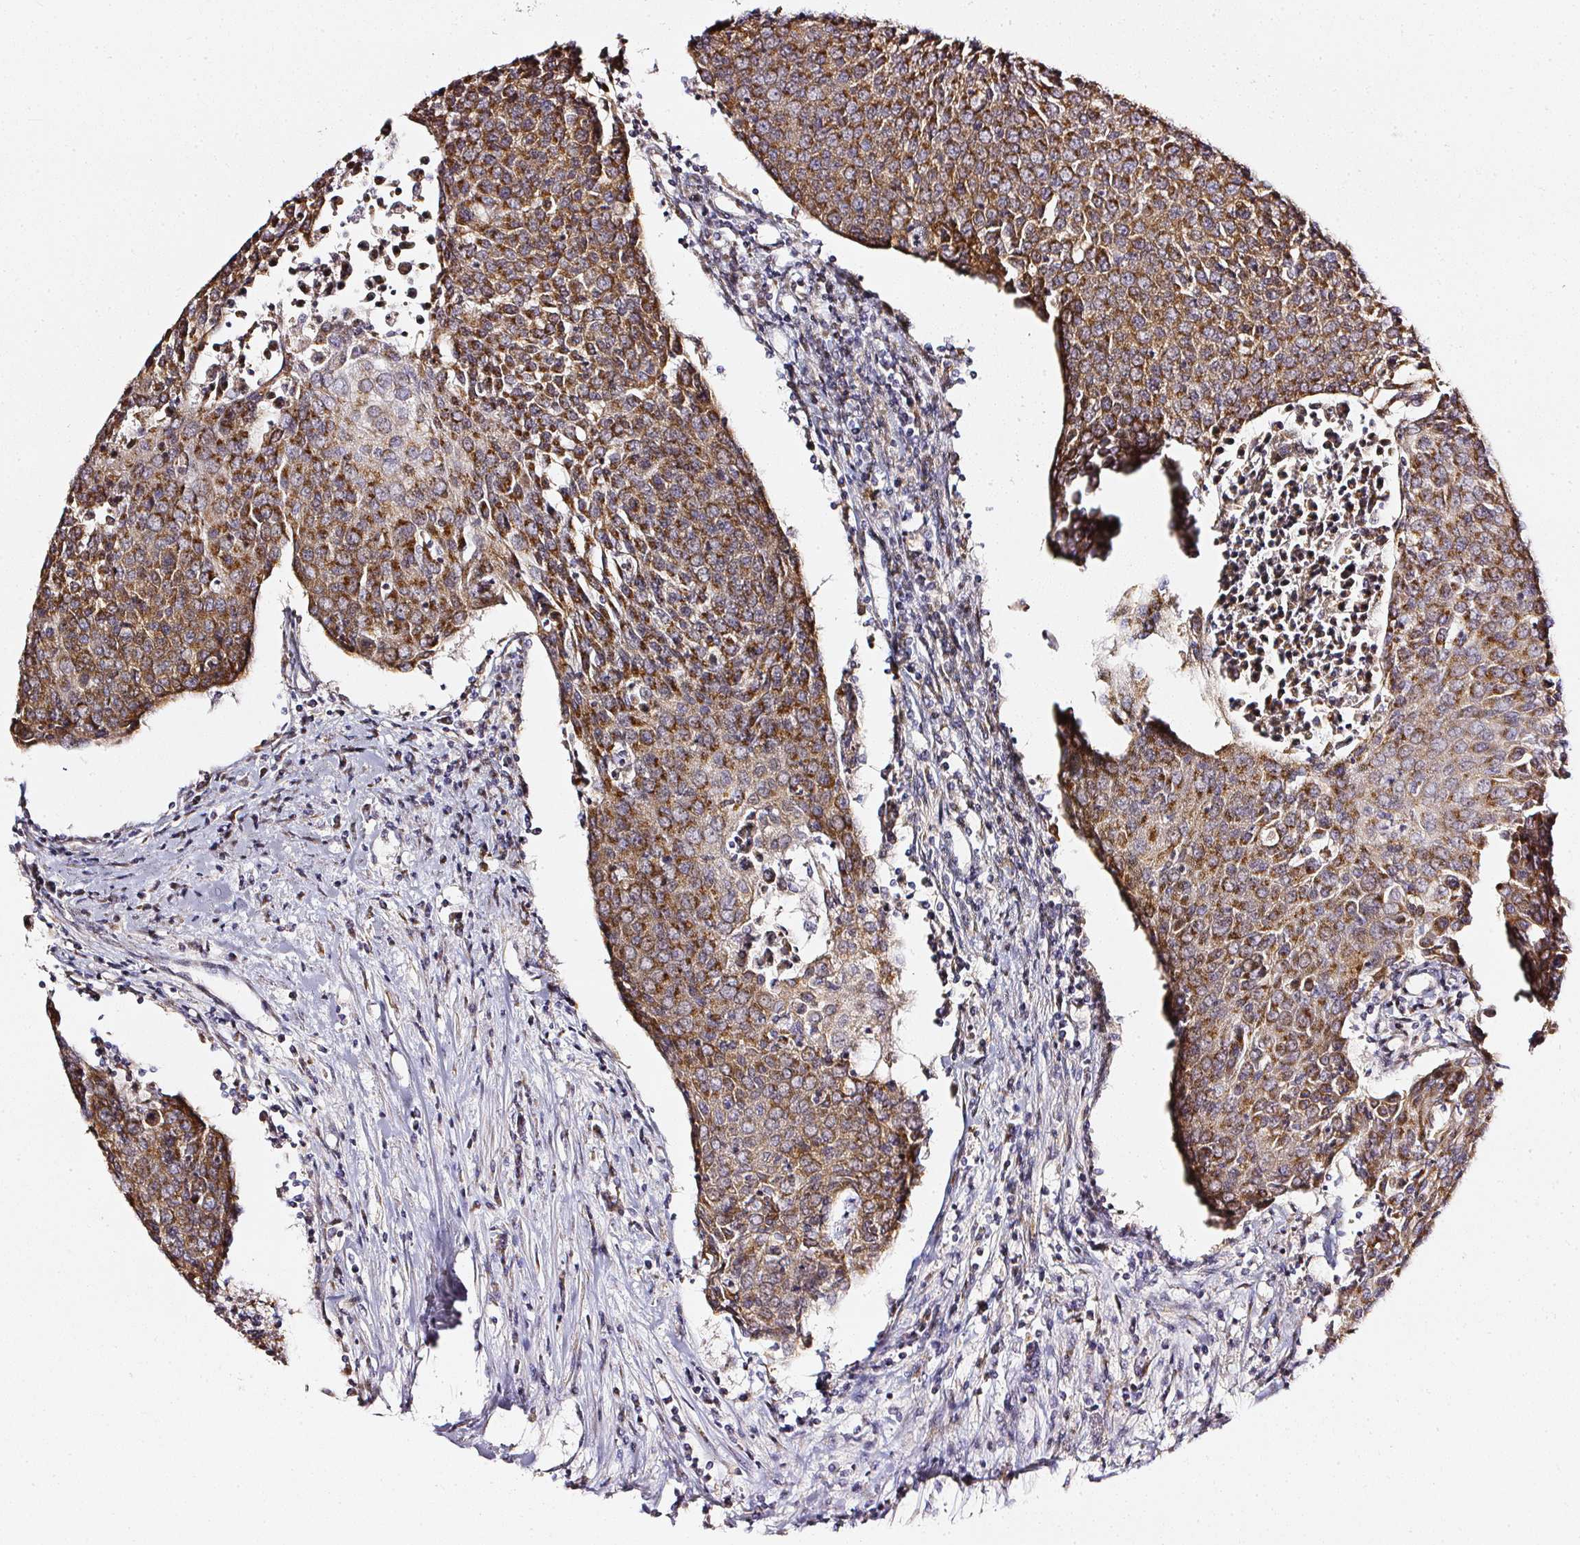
{"staining": {"intensity": "moderate", "quantity": ">75%", "location": "cytoplasmic/membranous"}, "tissue": "urothelial cancer", "cell_type": "Tumor cells", "image_type": "cancer", "snomed": [{"axis": "morphology", "description": "Urothelial carcinoma, High grade"}, {"axis": "topography", "description": "Urinary bladder"}], "caption": "High-grade urothelial carcinoma stained for a protein (brown) reveals moderate cytoplasmic/membranous positive expression in about >75% of tumor cells.", "gene": "NTRK1", "patient": {"sex": "female", "age": 85}}